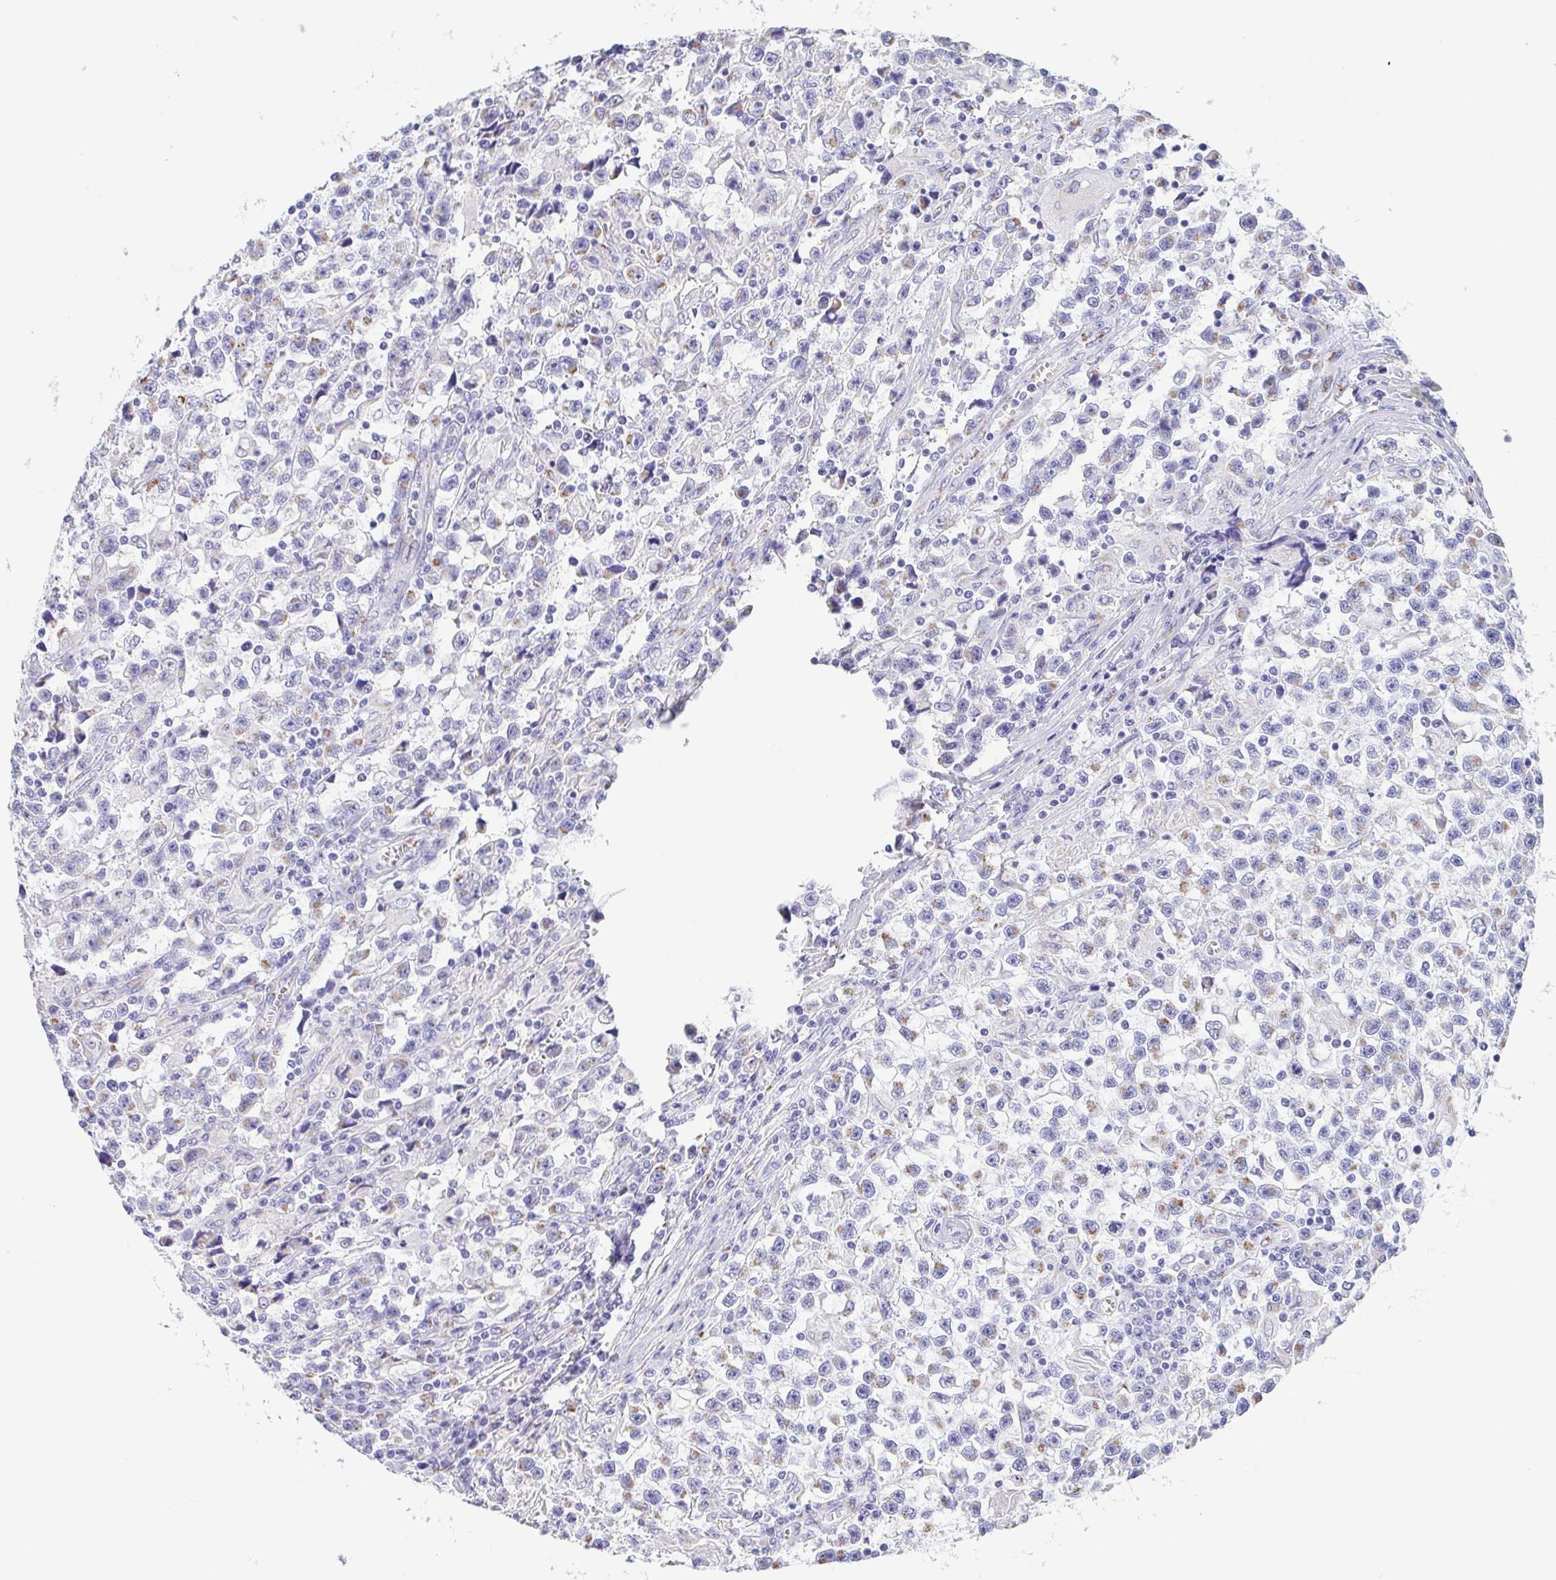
{"staining": {"intensity": "negative", "quantity": "none", "location": "none"}, "tissue": "testis cancer", "cell_type": "Tumor cells", "image_type": "cancer", "snomed": [{"axis": "morphology", "description": "Seminoma, NOS"}, {"axis": "topography", "description": "Testis"}], "caption": "Protein analysis of testis cancer displays no significant positivity in tumor cells.", "gene": "SULT1B1", "patient": {"sex": "male", "age": 31}}